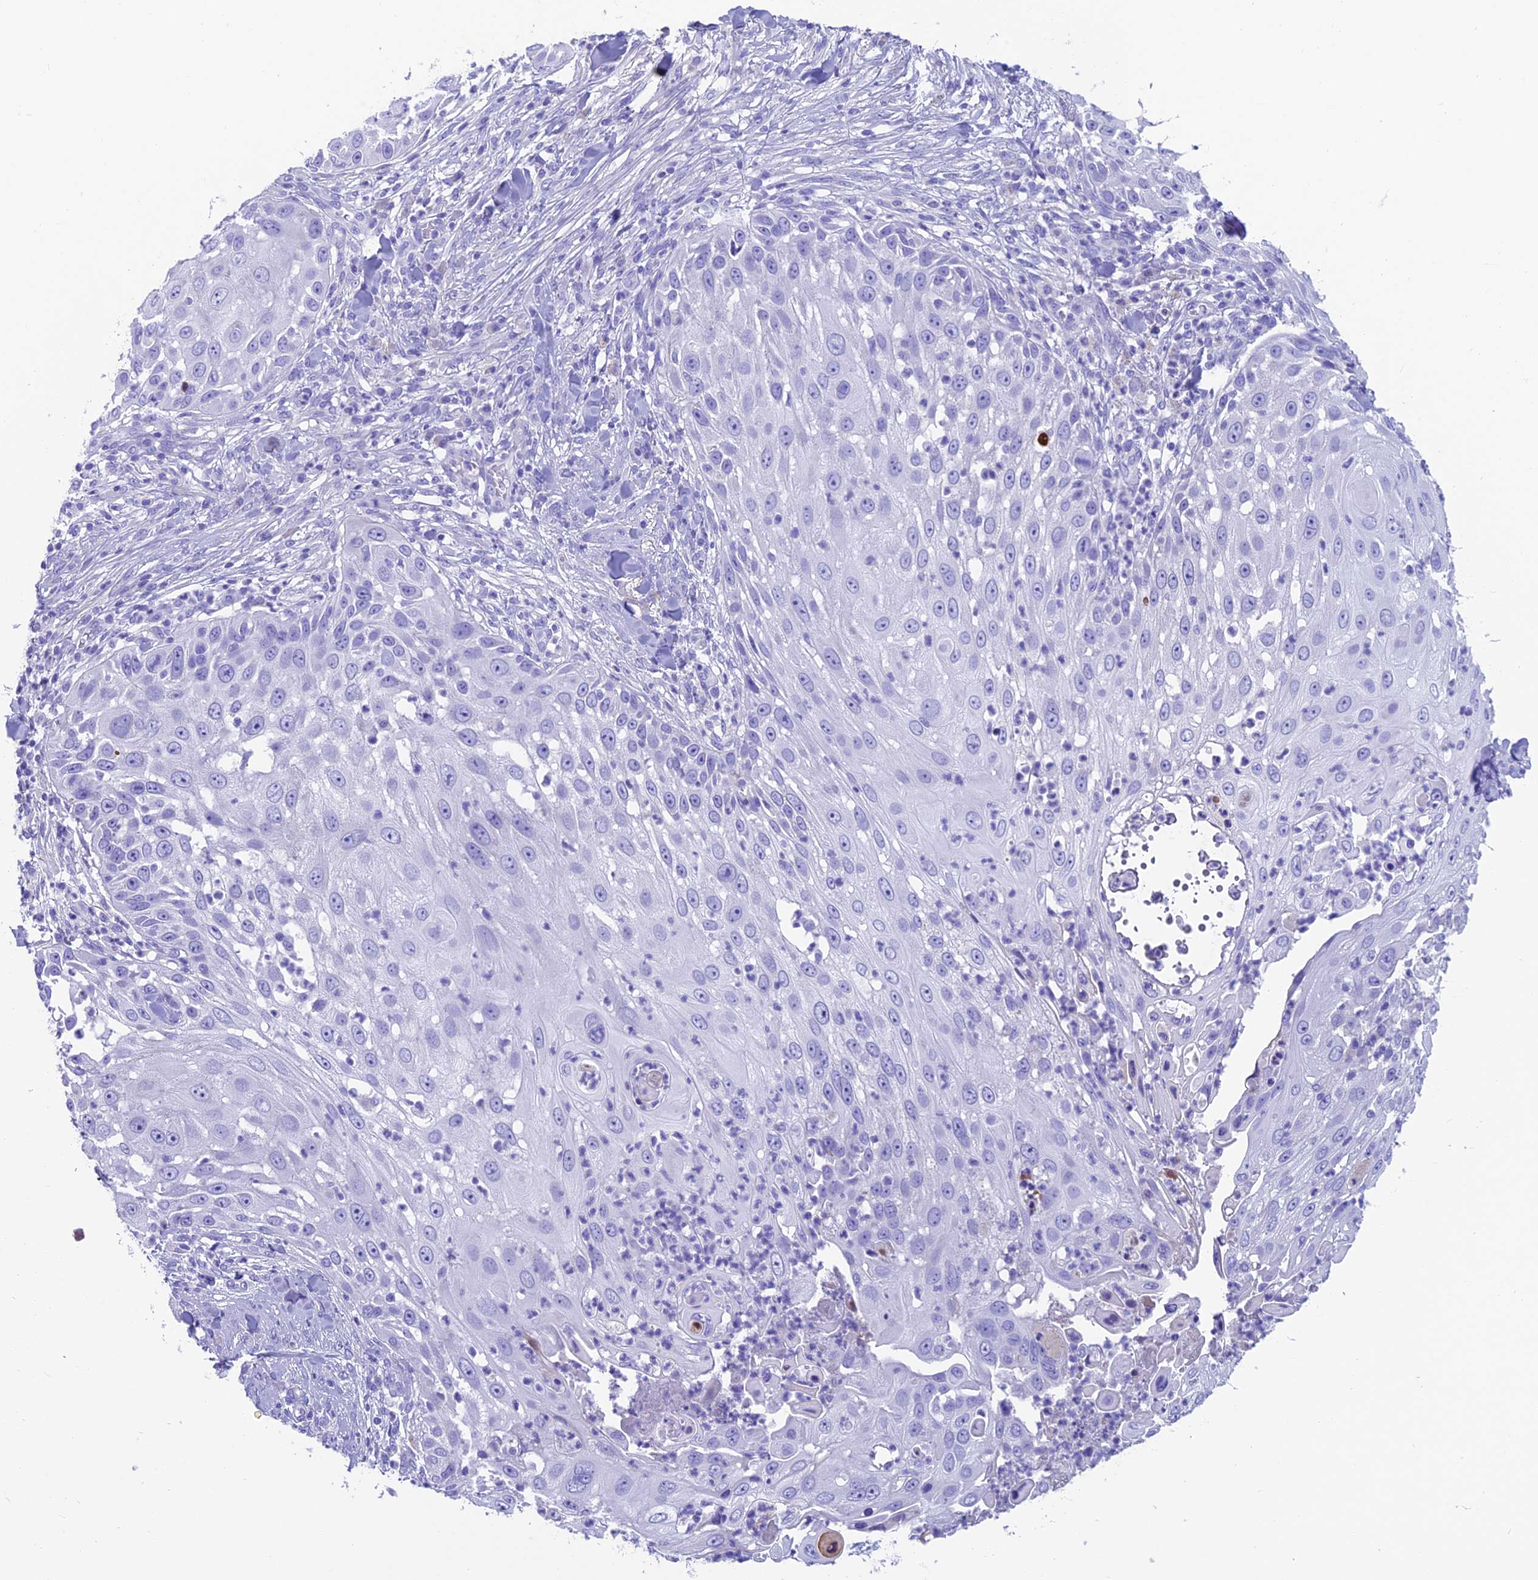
{"staining": {"intensity": "negative", "quantity": "none", "location": "none"}, "tissue": "skin cancer", "cell_type": "Tumor cells", "image_type": "cancer", "snomed": [{"axis": "morphology", "description": "Squamous cell carcinoma, NOS"}, {"axis": "topography", "description": "Skin"}], "caption": "Skin cancer (squamous cell carcinoma) stained for a protein using immunohistochemistry (IHC) displays no expression tumor cells.", "gene": "GNG11", "patient": {"sex": "female", "age": 44}}